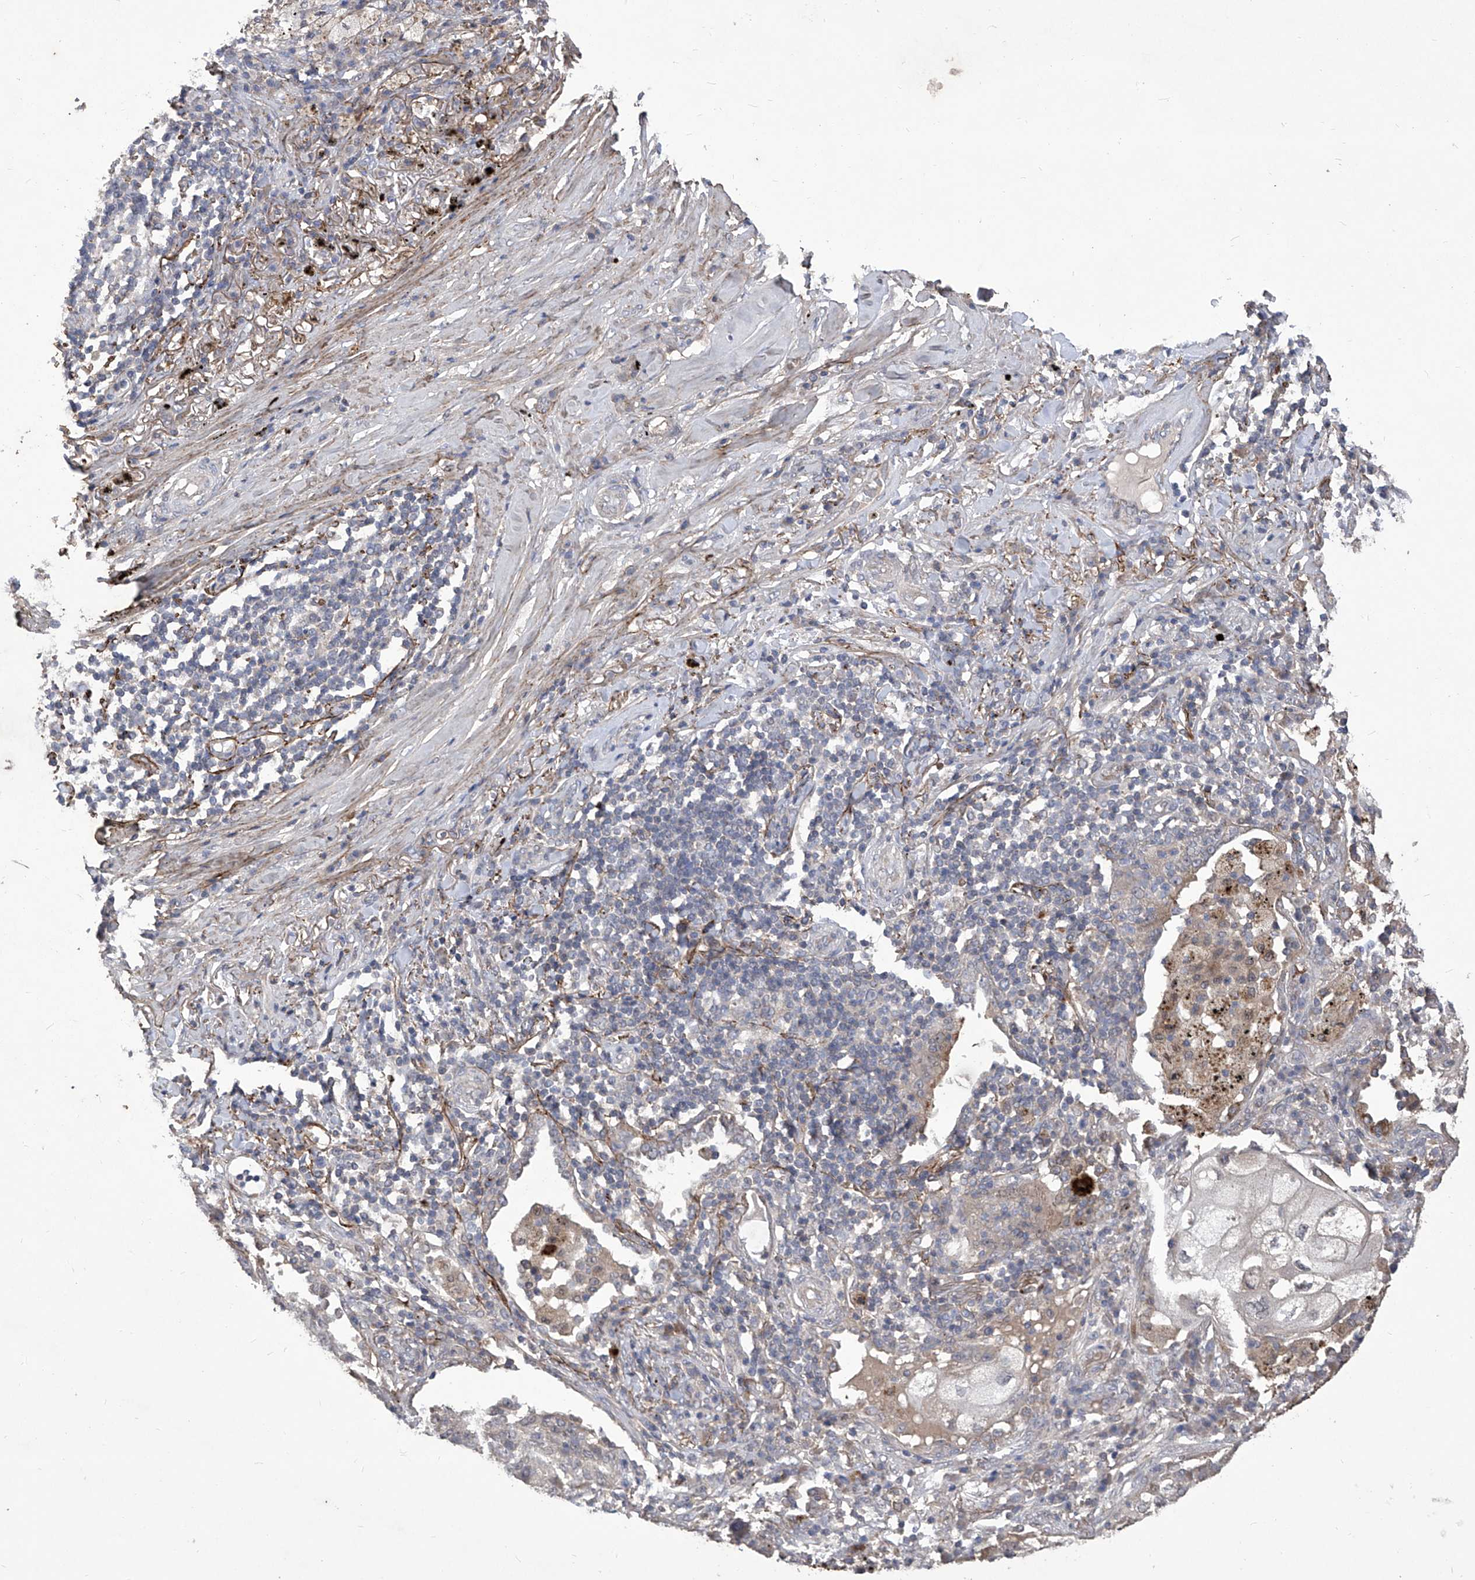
{"staining": {"intensity": "negative", "quantity": "none", "location": "none"}, "tissue": "lung cancer", "cell_type": "Tumor cells", "image_type": "cancer", "snomed": [{"axis": "morphology", "description": "Squamous cell carcinoma, NOS"}, {"axis": "topography", "description": "Lung"}], "caption": "Immunohistochemical staining of lung cancer (squamous cell carcinoma) exhibits no significant staining in tumor cells.", "gene": "TXNIP", "patient": {"sex": "female", "age": 63}}